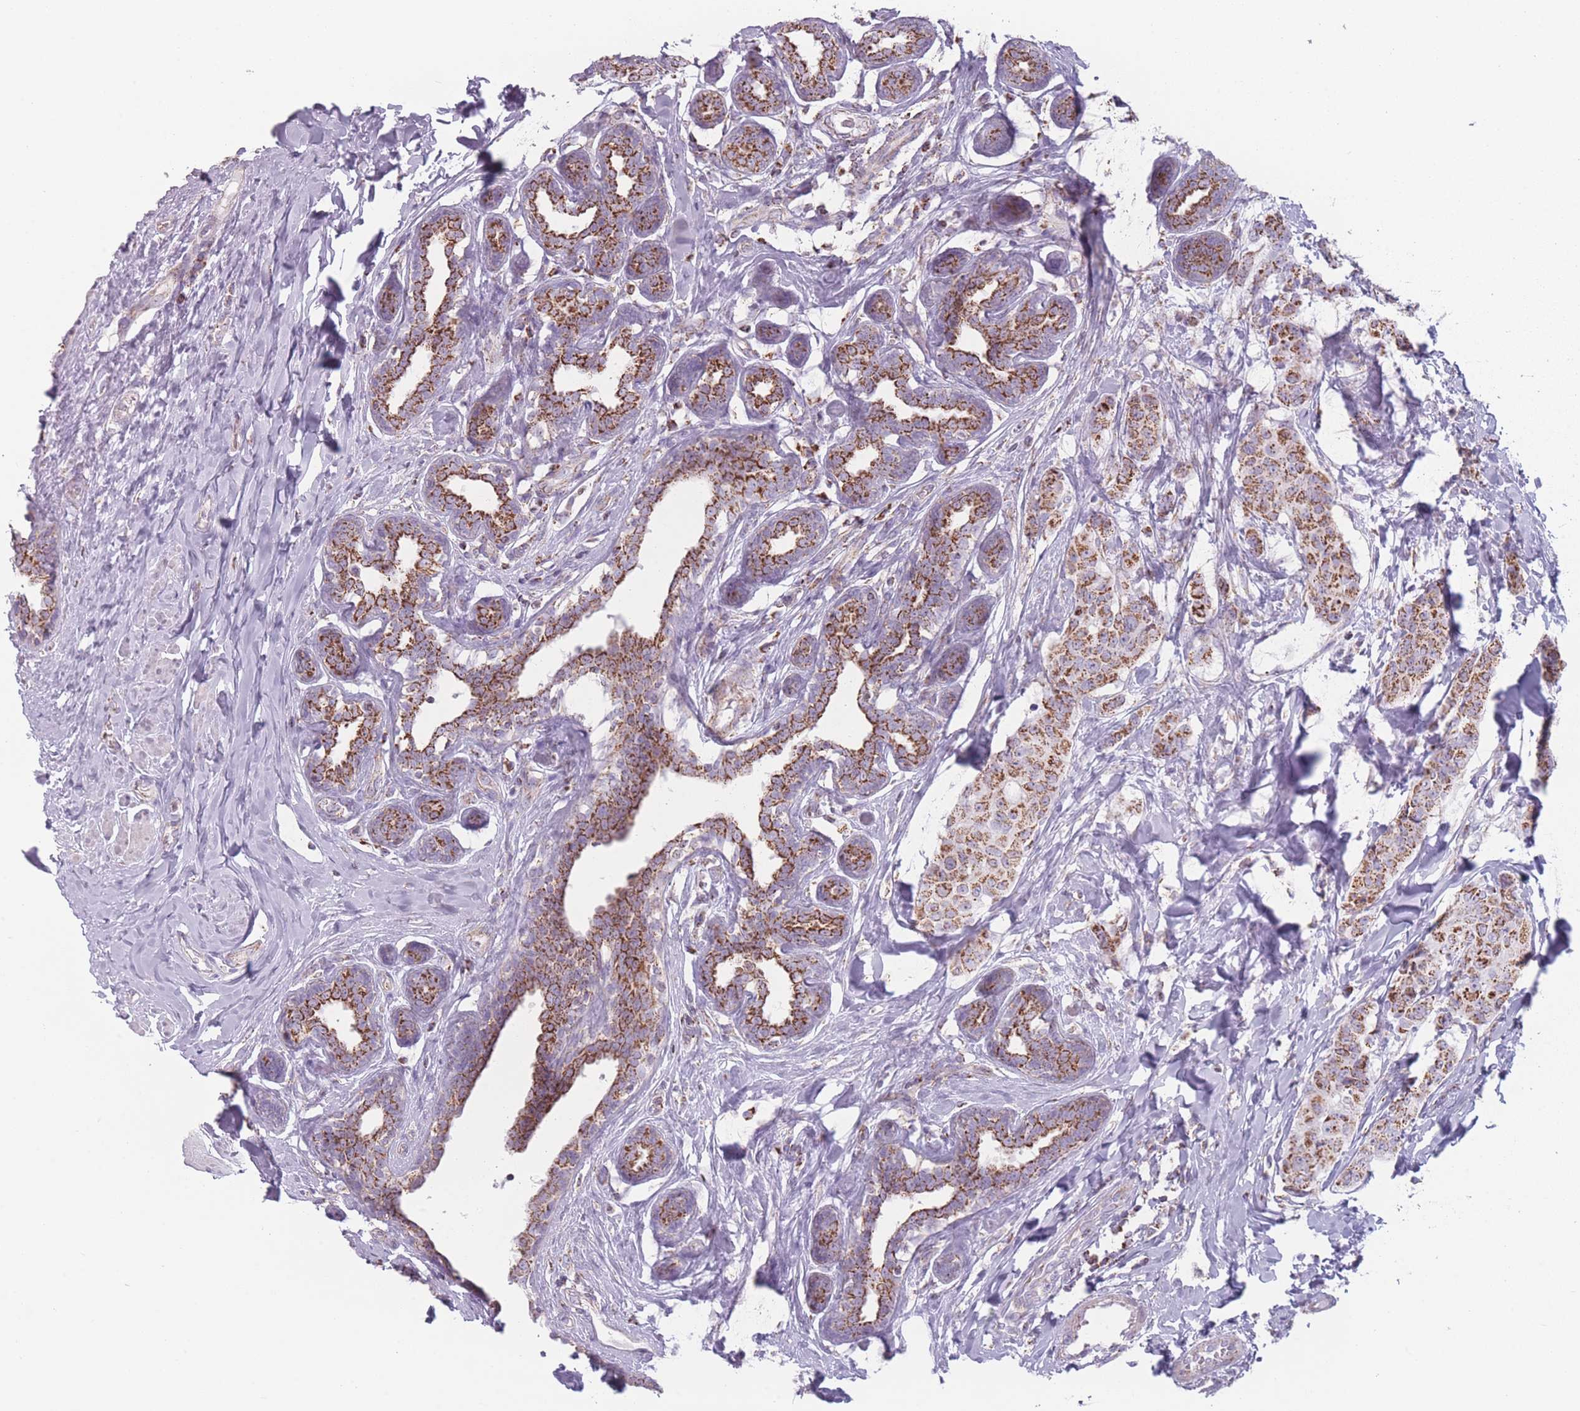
{"staining": {"intensity": "moderate", "quantity": ">75%", "location": "cytoplasmic/membranous"}, "tissue": "breast cancer", "cell_type": "Tumor cells", "image_type": "cancer", "snomed": [{"axis": "morphology", "description": "Duct carcinoma"}, {"axis": "topography", "description": "Breast"}], "caption": "This micrograph reveals immunohistochemistry (IHC) staining of breast cancer (infiltrating ductal carcinoma), with medium moderate cytoplasmic/membranous staining in about >75% of tumor cells.", "gene": "DCHS1", "patient": {"sex": "female", "age": 40}}